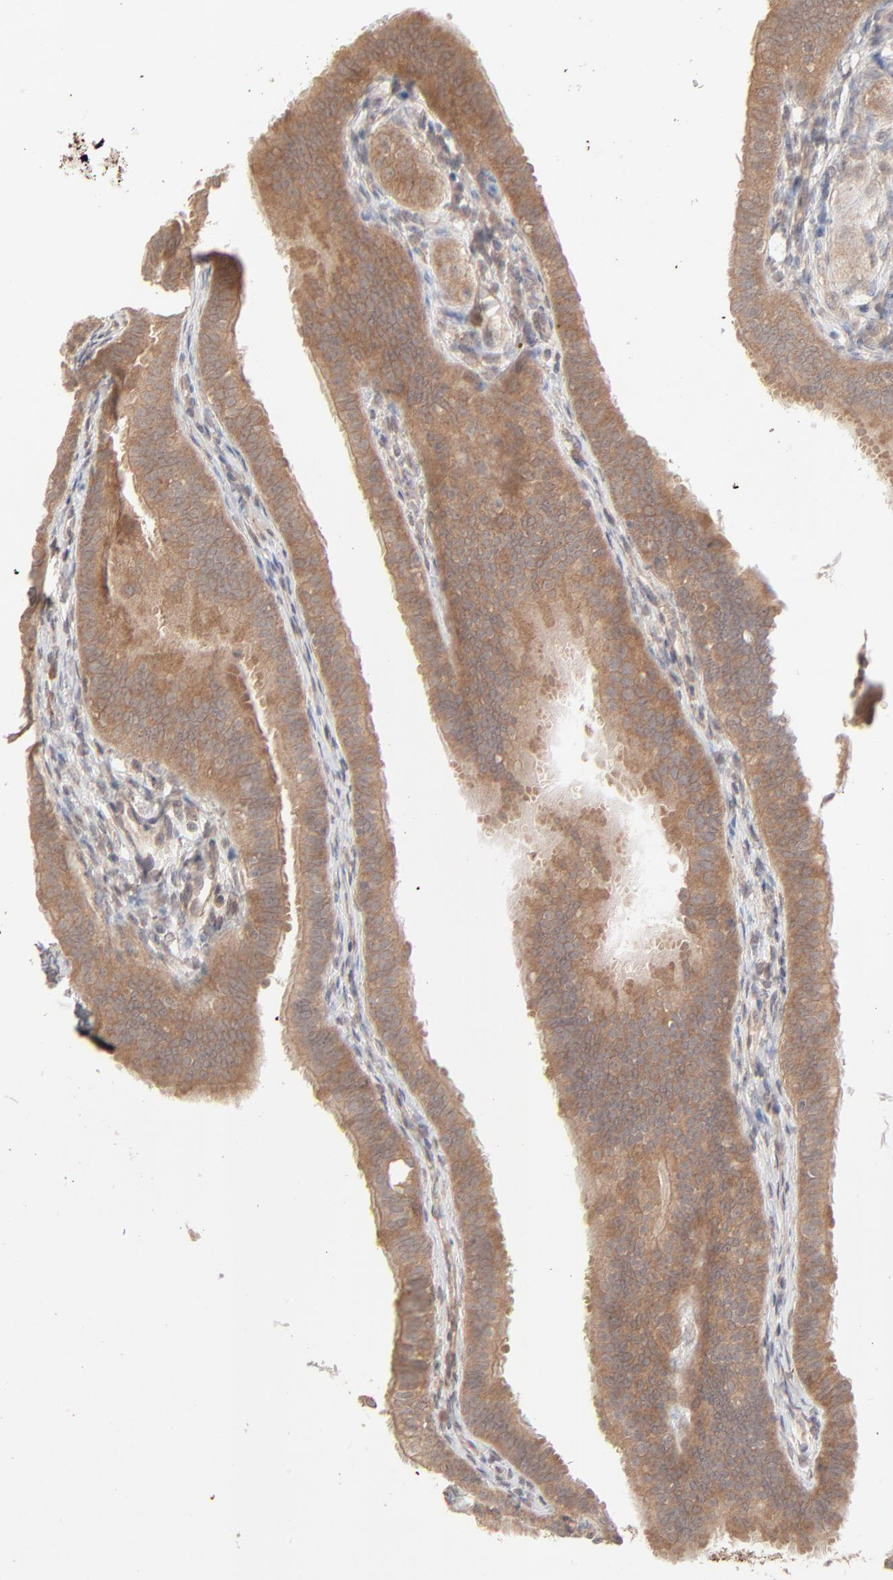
{"staining": {"intensity": "moderate", "quantity": ">75%", "location": "cytoplasmic/membranous"}, "tissue": "fallopian tube", "cell_type": "Glandular cells", "image_type": "normal", "snomed": [{"axis": "morphology", "description": "Normal tissue, NOS"}, {"axis": "morphology", "description": "Dermoid, NOS"}, {"axis": "topography", "description": "Fallopian tube"}], "caption": "Unremarkable fallopian tube exhibits moderate cytoplasmic/membranous positivity in about >75% of glandular cells, visualized by immunohistochemistry.", "gene": "SCFD1", "patient": {"sex": "female", "age": 33}}